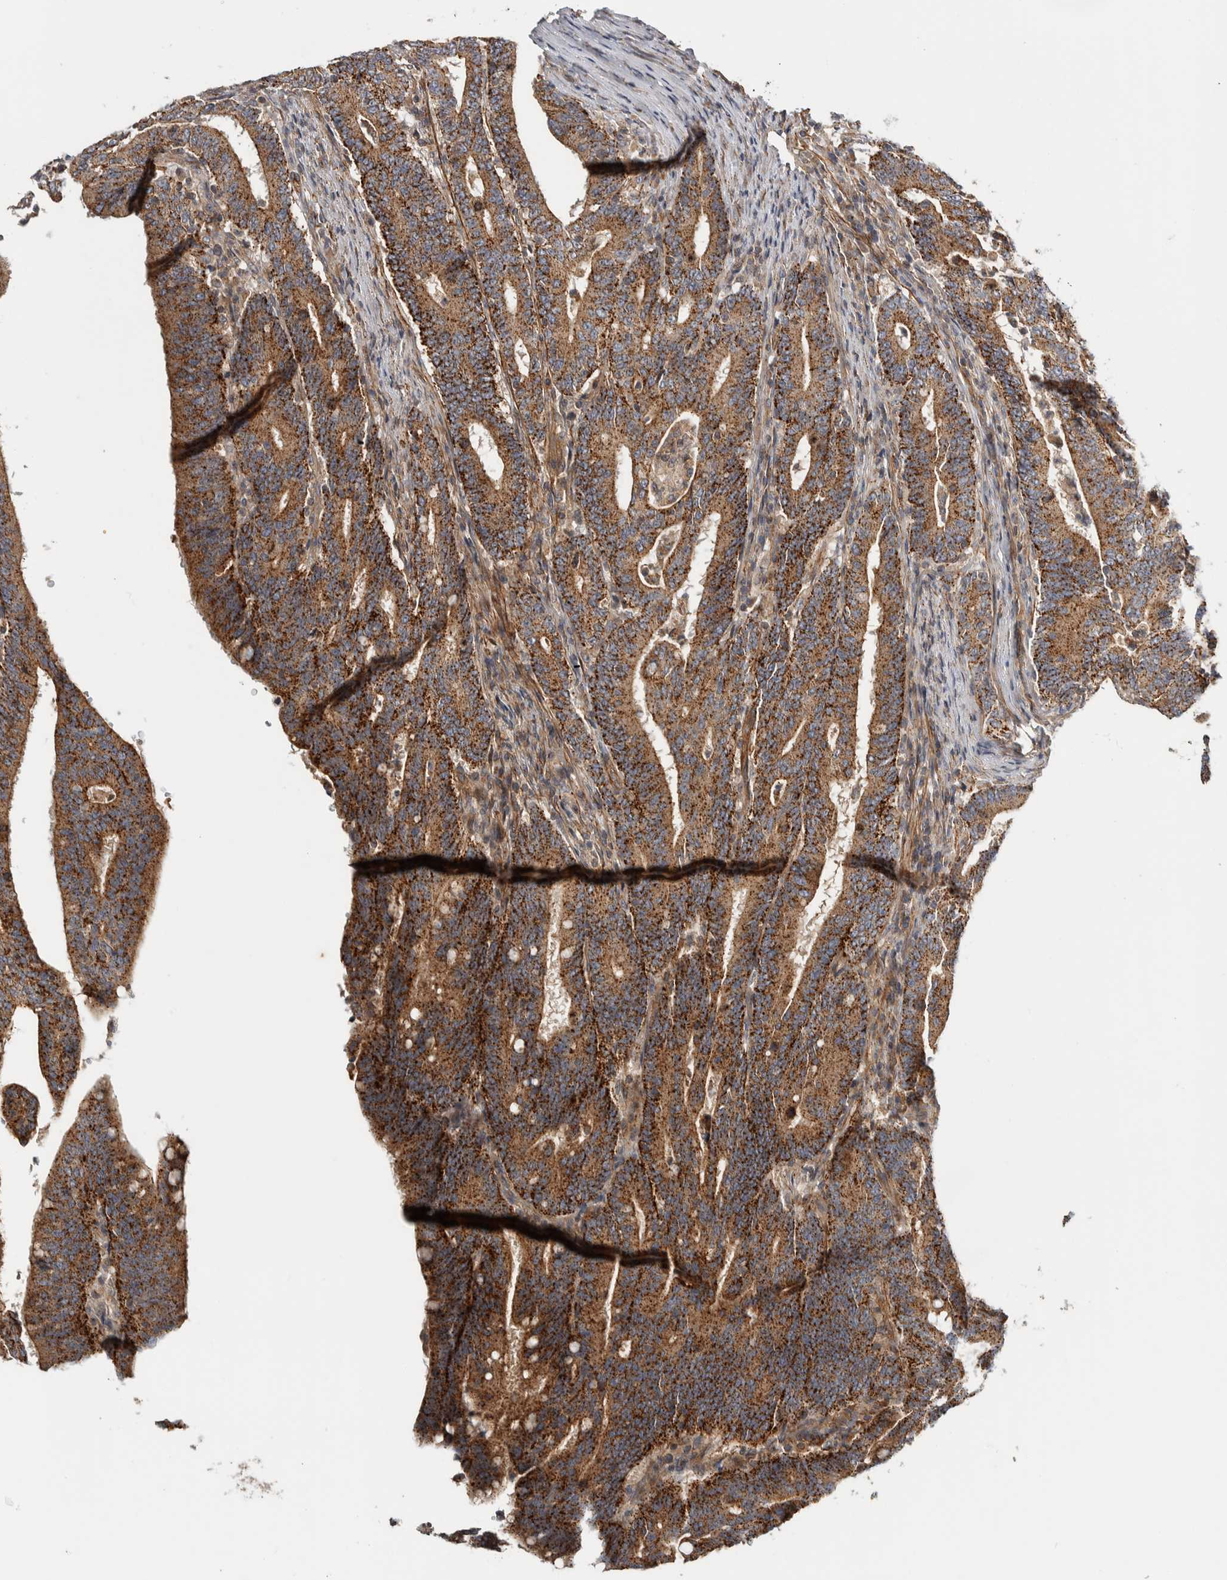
{"staining": {"intensity": "moderate", "quantity": ">75%", "location": "cytoplasmic/membranous"}, "tissue": "colorectal cancer", "cell_type": "Tumor cells", "image_type": "cancer", "snomed": [{"axis": "morphology", "description": "Adenocarcinoma, NOS"}, {"axis": "topography", "description": "Colon"}], "caption": "An immunohistochemistry photomicrograph of neoplastic tissue is shown. Protein staining in brown highlights moderate cytoplasmic/membranous positivity in colorectal adenocarcinoma within tumor cells.", "gene": "TBC1D31", "patient": {"sex": "female", "age": 66}}